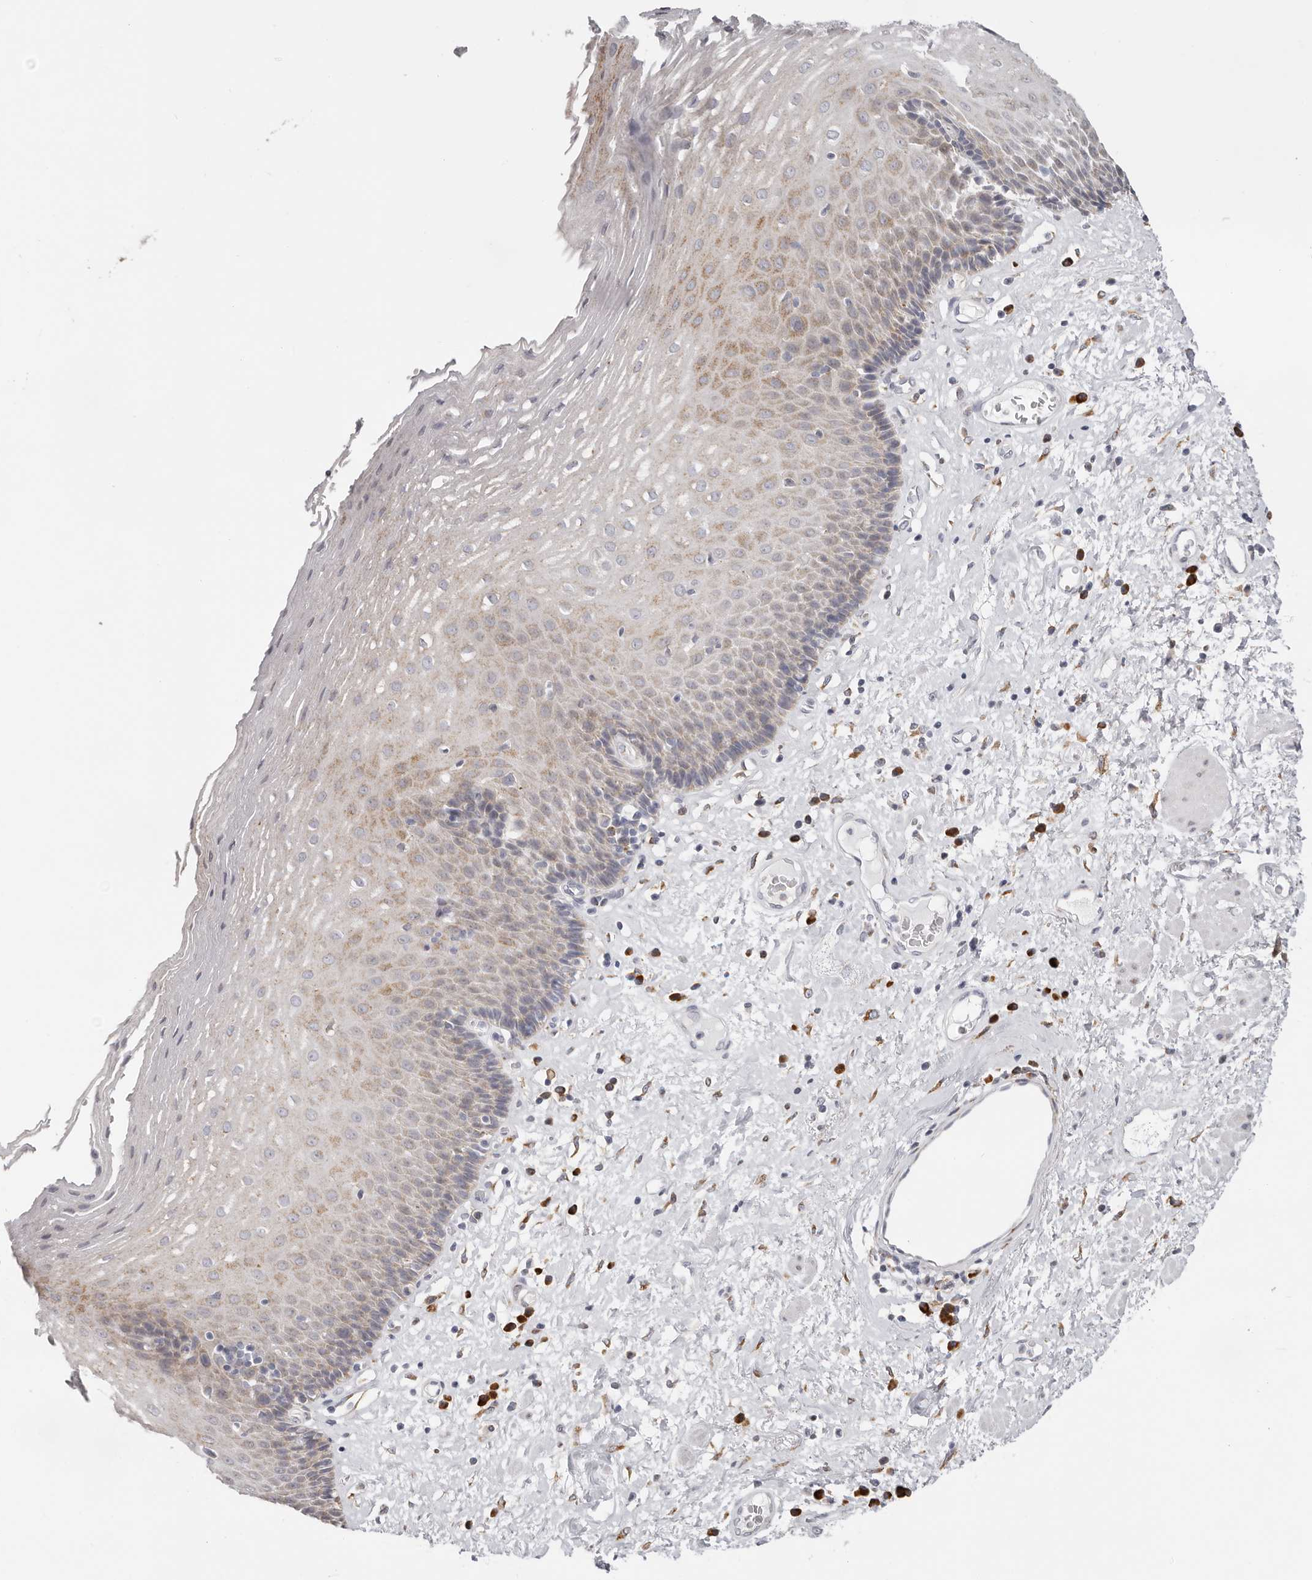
{"staining": {"intensity": "weak", "quantity": "25%-75%", "location": "cytoplasmic/membranous"}, "tissue": "esophagus", "cell_type": "Squamous epithelial cells", "image_type": "normal", "snomed": [{"axis": "morphology", "description": "Normal tissue, NOS"}, {"axis": "morphology", "description": "Adenocarcinoma, NOS"}, {"axis": "topography", "description": "Esophagus"}], "caption": "Protein analysis of benign esophagus exhibits weak cytoplasmic/membranous expression in approximately 25%-75% of squamous epithelial cells. The protein is shown in brown color, while the nuclei are stained blue.", "gene": "IL32", "patient": {"sex": "male", "age": 62}}